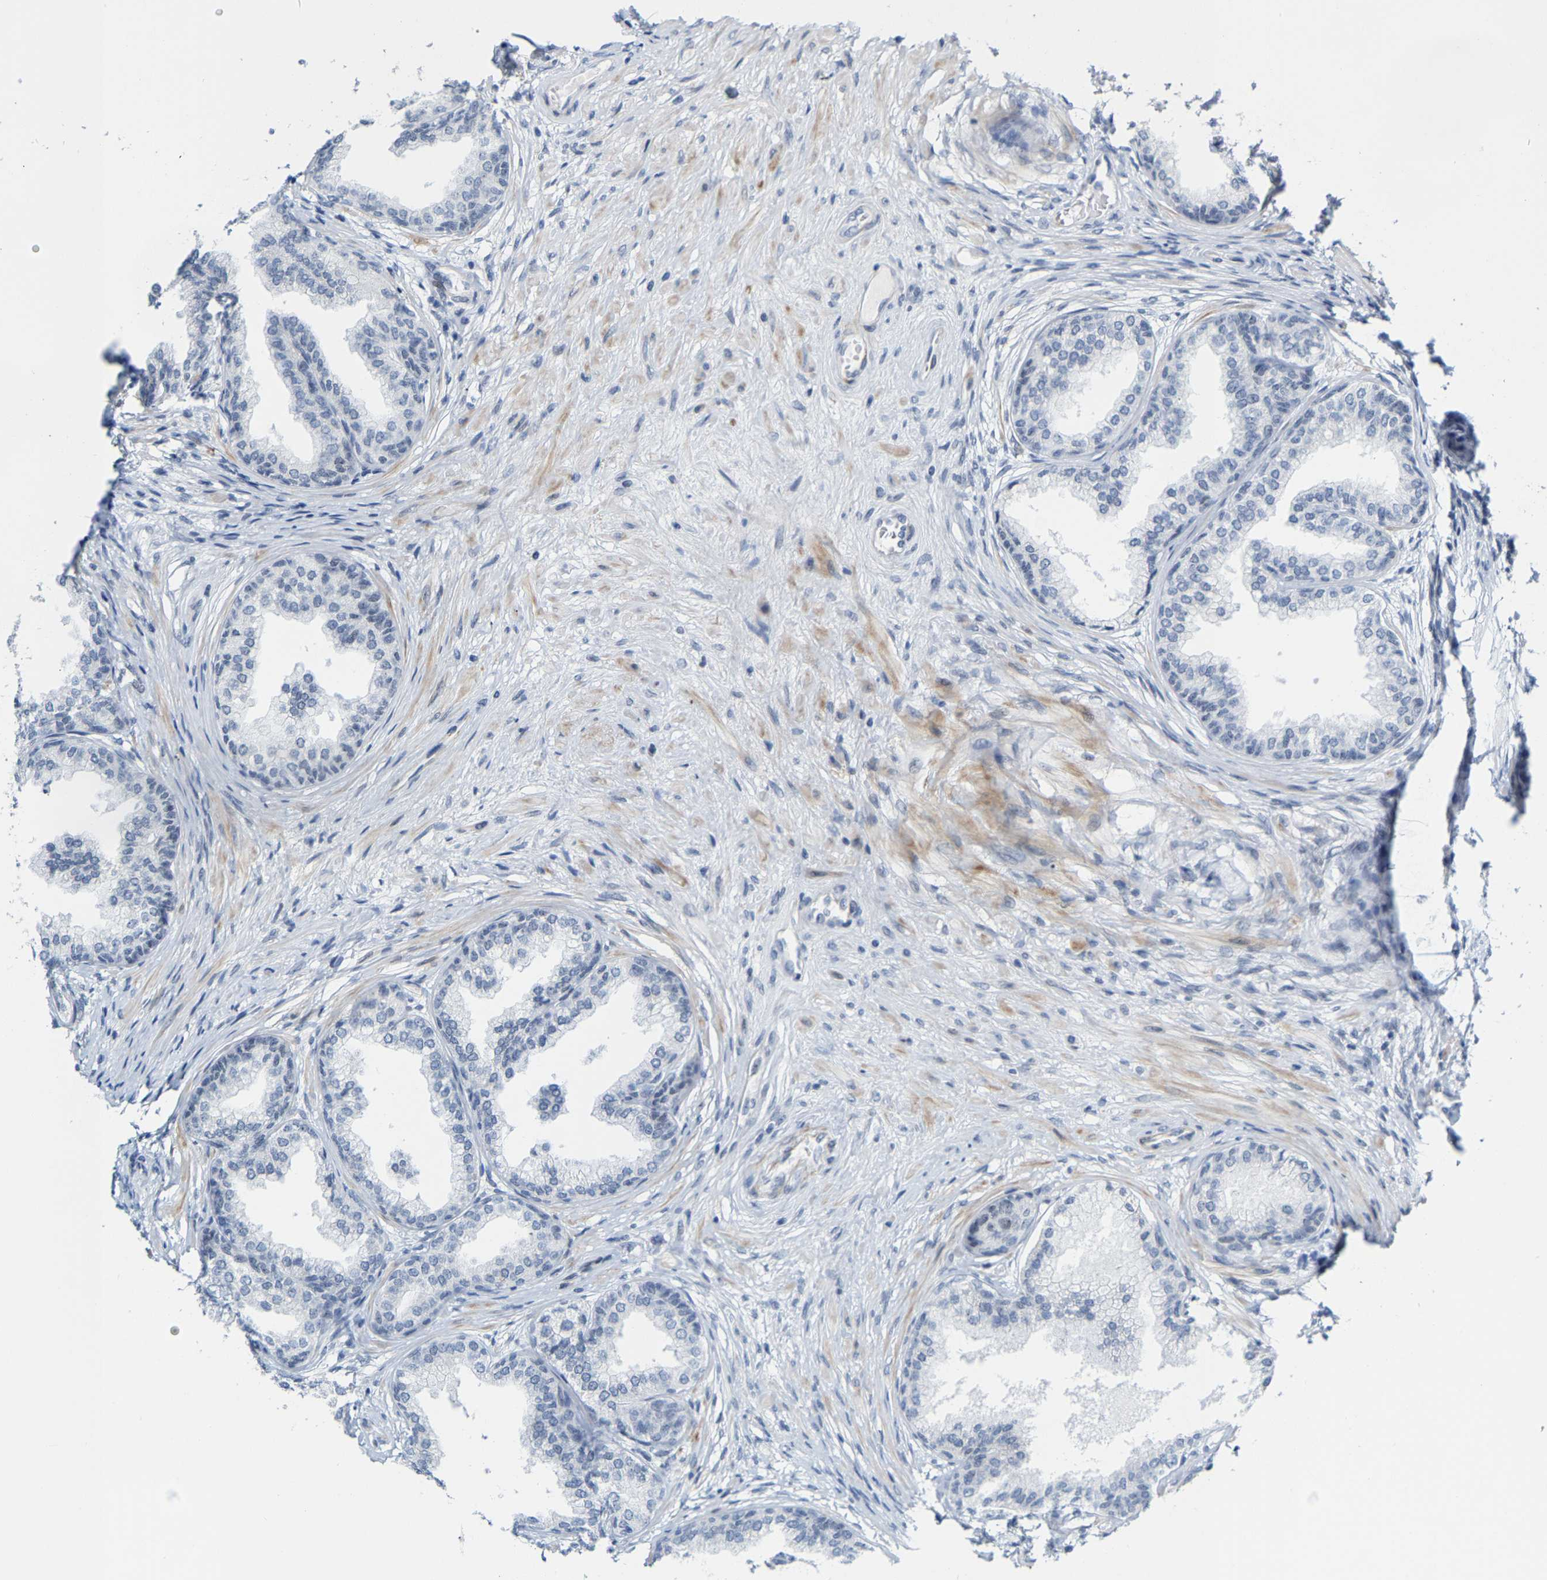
{"staining": {"intensity": "negative", "quantity": "none", "location": "none"}, "tissue": "prostate", "cell_type": "Glandular cells", "image_type": "normal", "snomed": [{"axis": "morphology", "description": "Normal tissue, NOS"}, {"axis": "topography", "description": "Prostate"}], "caption": "An image of human prostate is negative for staining in glandular cells. (DAB immunohistochemistry (IHC) with hematoxylin counter stain).", "gene": "FAM180A", "patient": {"sex": "male", "age": 76}}